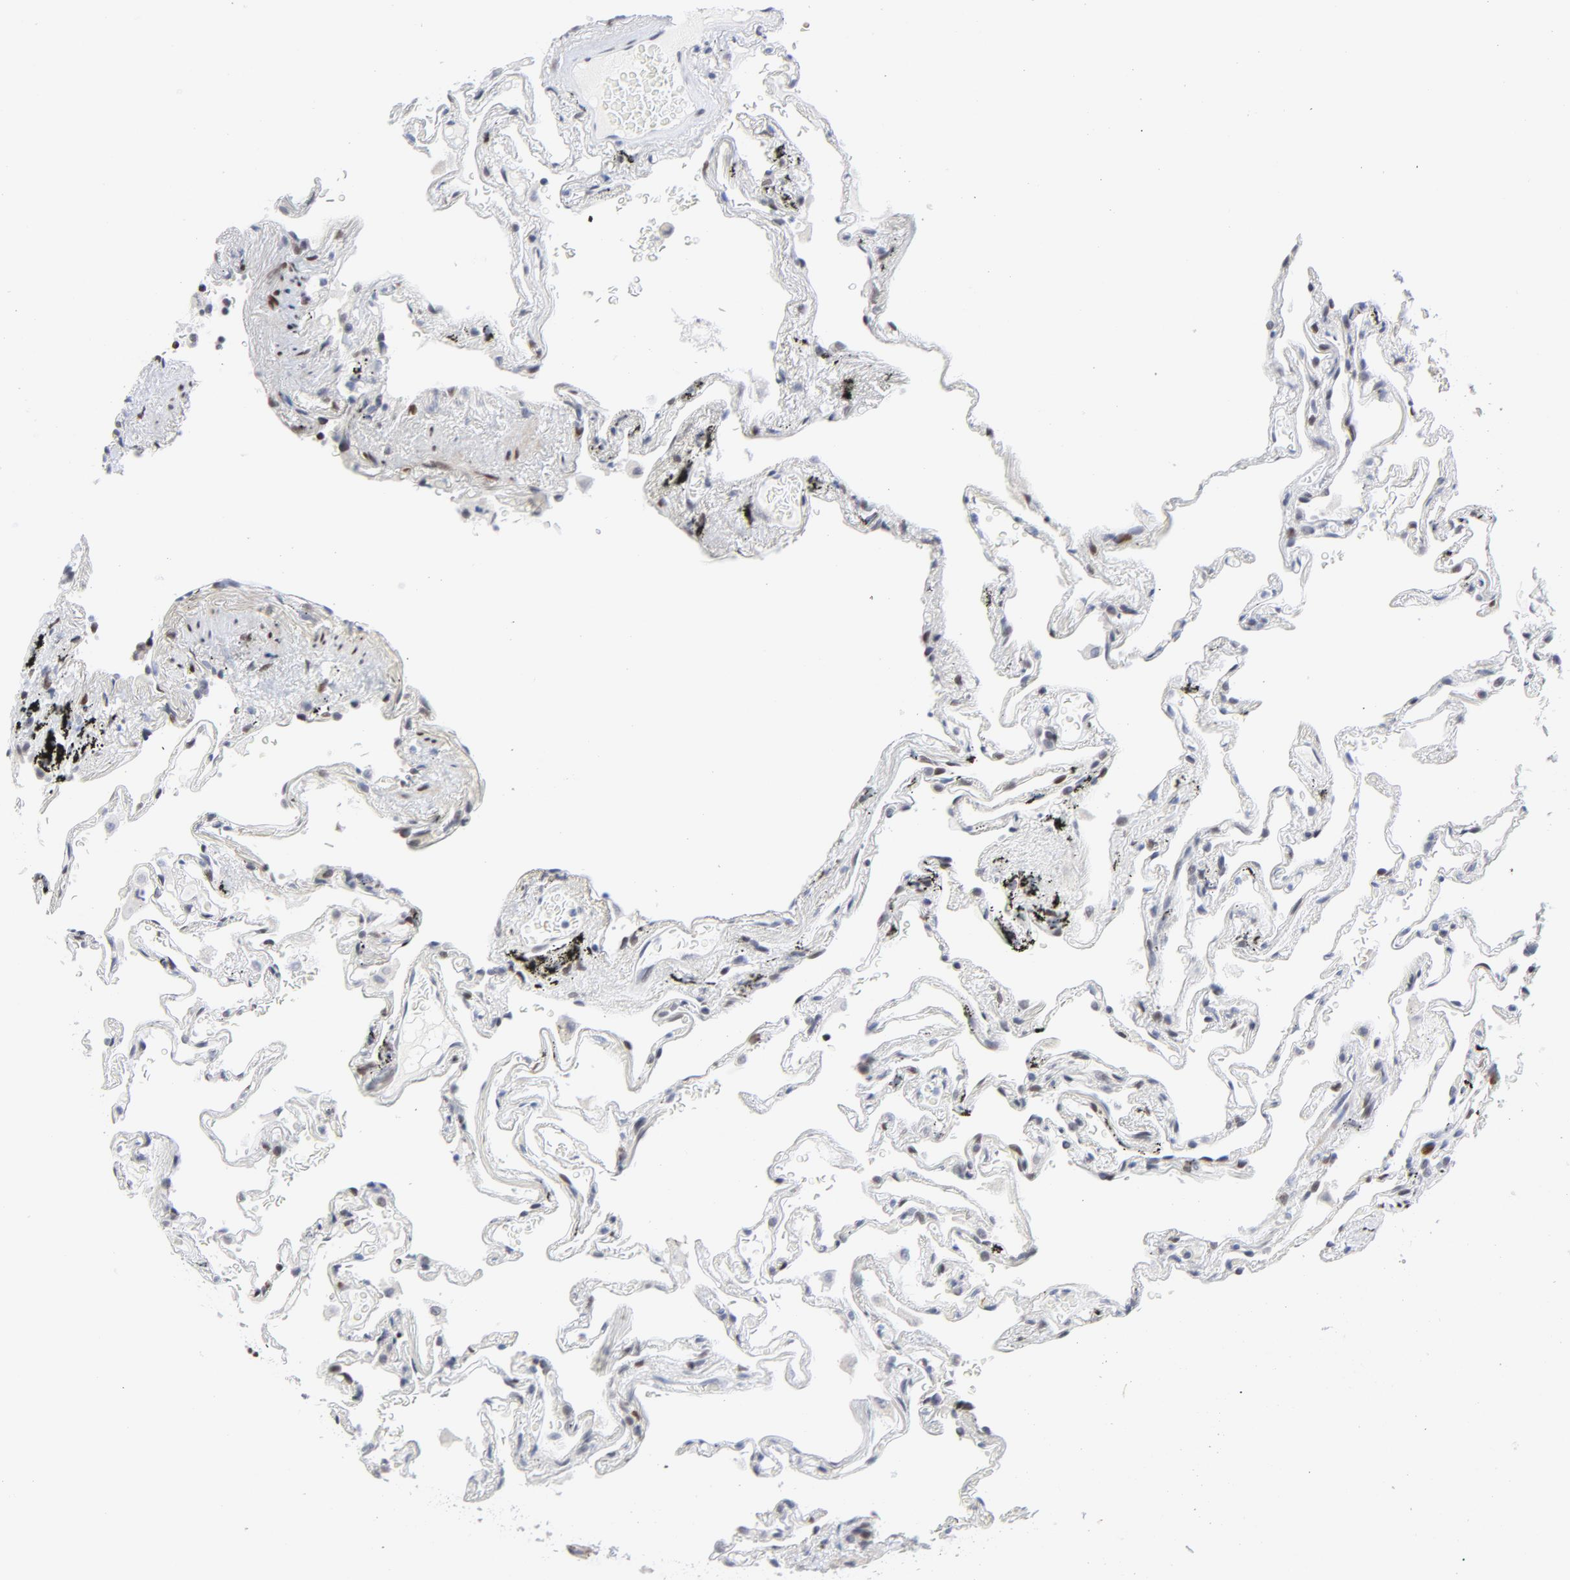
{"staining": {"intensity": "moderate", "quantity": "<25%", "location": "nuclear"}, "tissue": "lung", "cell_type": "Alveolar cells", "image_type": "normal", "snomed": [{"axis": "morphology", "description": "Normal tissue, NOS"}, {"axis": "morphology", "description": "Inflammation, NOS"}, {"axis": "topography", "description": "Lung"}], "caption": "Immunohistochemistry micrograph of normal lung: human lung stained using IHC displays low levels of moderate protein expression localized specifically in the nuclear of alveolar cells, appearing as a nuclear brown color.", "gene": "NFIC", "patient": {"sex": "male", "age": 69}}